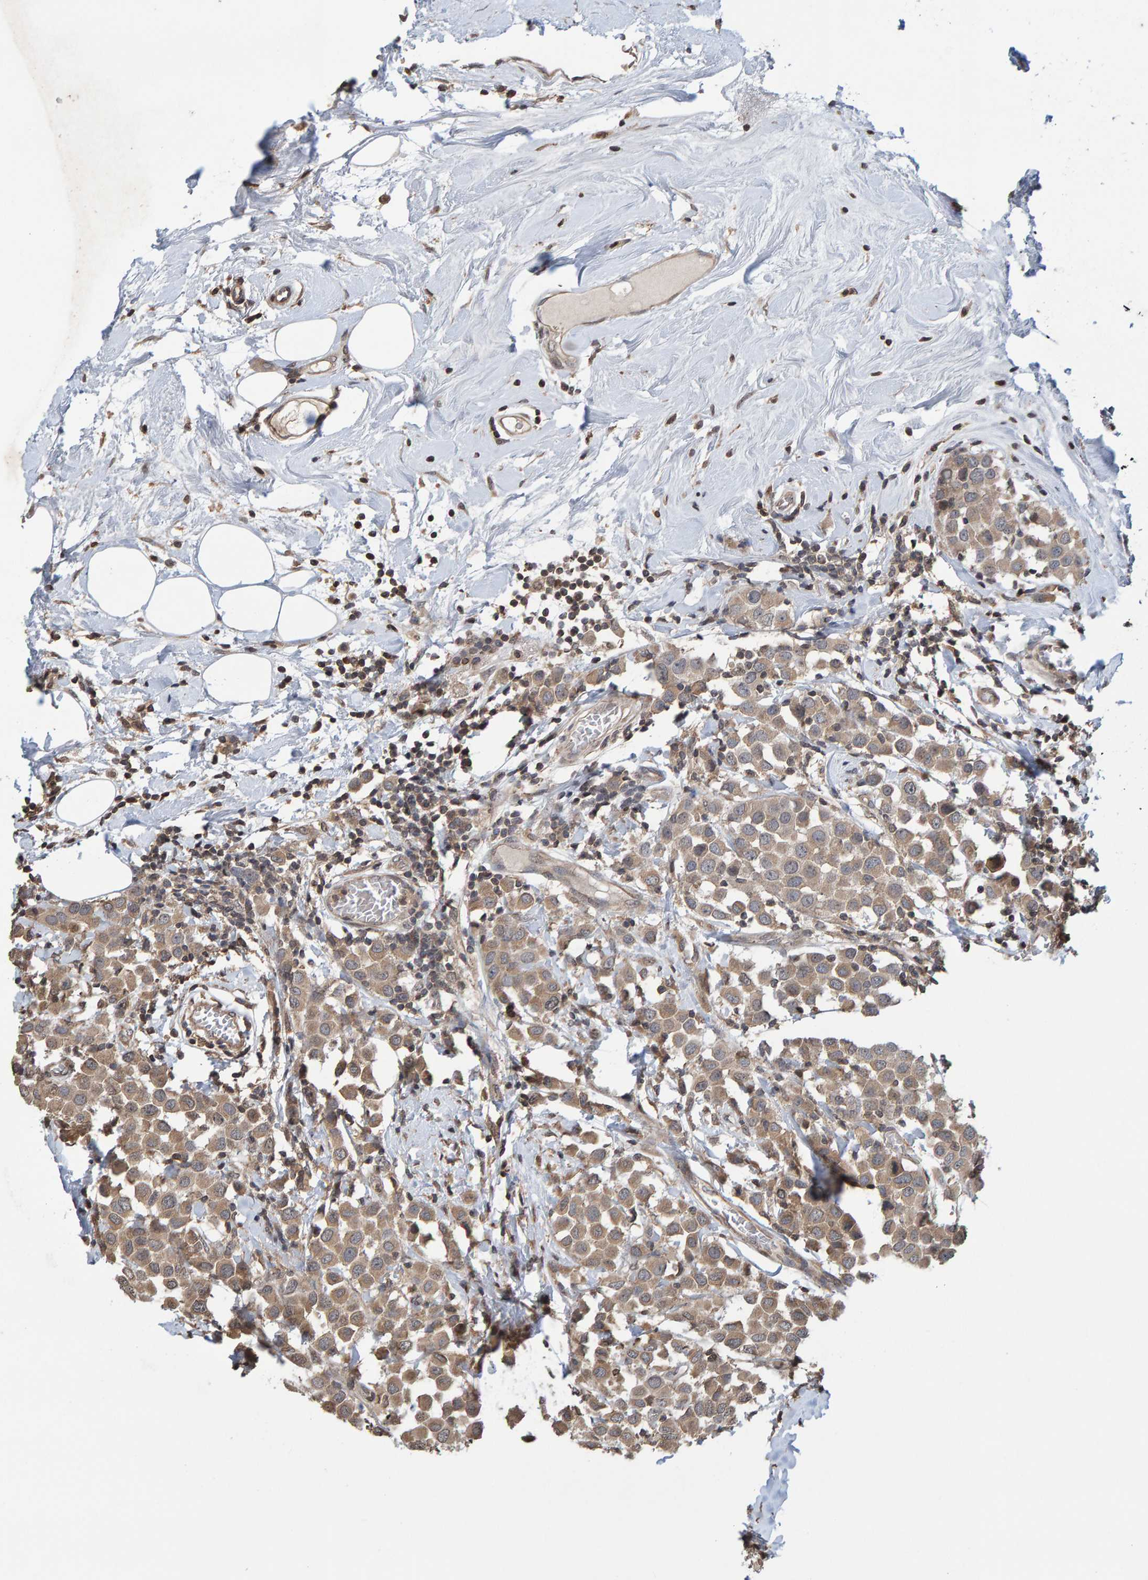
{"staining": {"intensity": "weak", "quantity": ">75%", "location": "cytoplasmic/membranous"}, "tissue": "breast cancer", "cell_type": "Tumor cells", "image_type": "cancer", "snomed": [{"axis": "morphology", "description": "Duct carcinoma"}, {"axis": "topography", "description": "Breast"}], "caption": "Human breast cancer (invasive ductal carcinoma) stained with a brown dye shows weak cytoplasmic/membranous positive staining in approximately >75% of tumor cells.", "gene": "GAB2", "patient": {"sex": "female", "age": 61}}